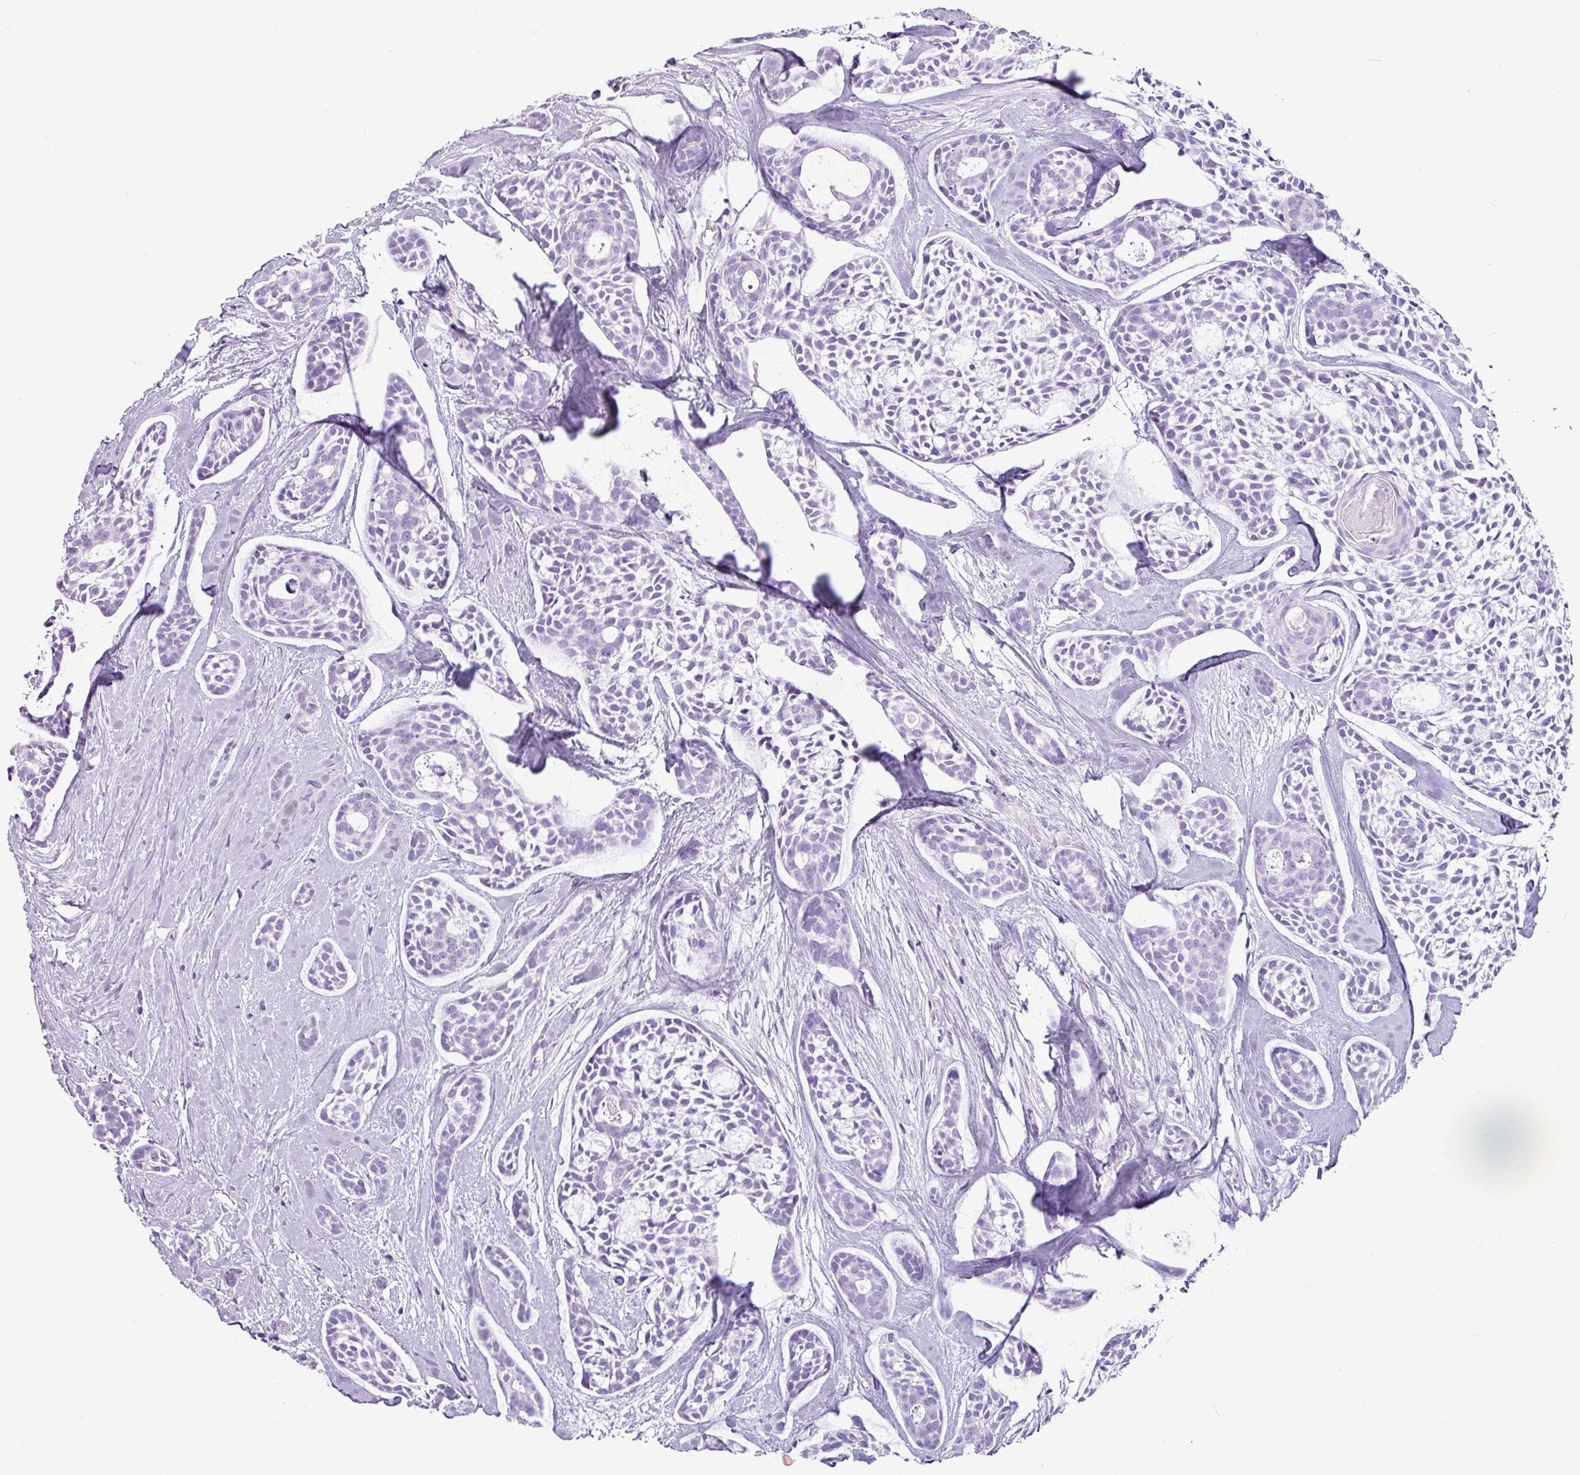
{"staining": {"intensity": "negative", "quantity": "none", "location": "none"}, "tissue": "head and neck cancer", "cell_type": "Tumor cells", "image_type": "cancer", "snomed": [{"axis": "morphology", "description": "Adenocarcinoma, NOS"}, {"axis": "topography", "description": "Subcutis"}, {"axis": "topography", "description": "Head-Neck"}], "caption": "Head and neck adenocarcinoma was stained to show a protein in brown. There is no significant expression in tumor cells.", "gene": "AMY1B", "patient": {"sex": "female", "age": 73}}